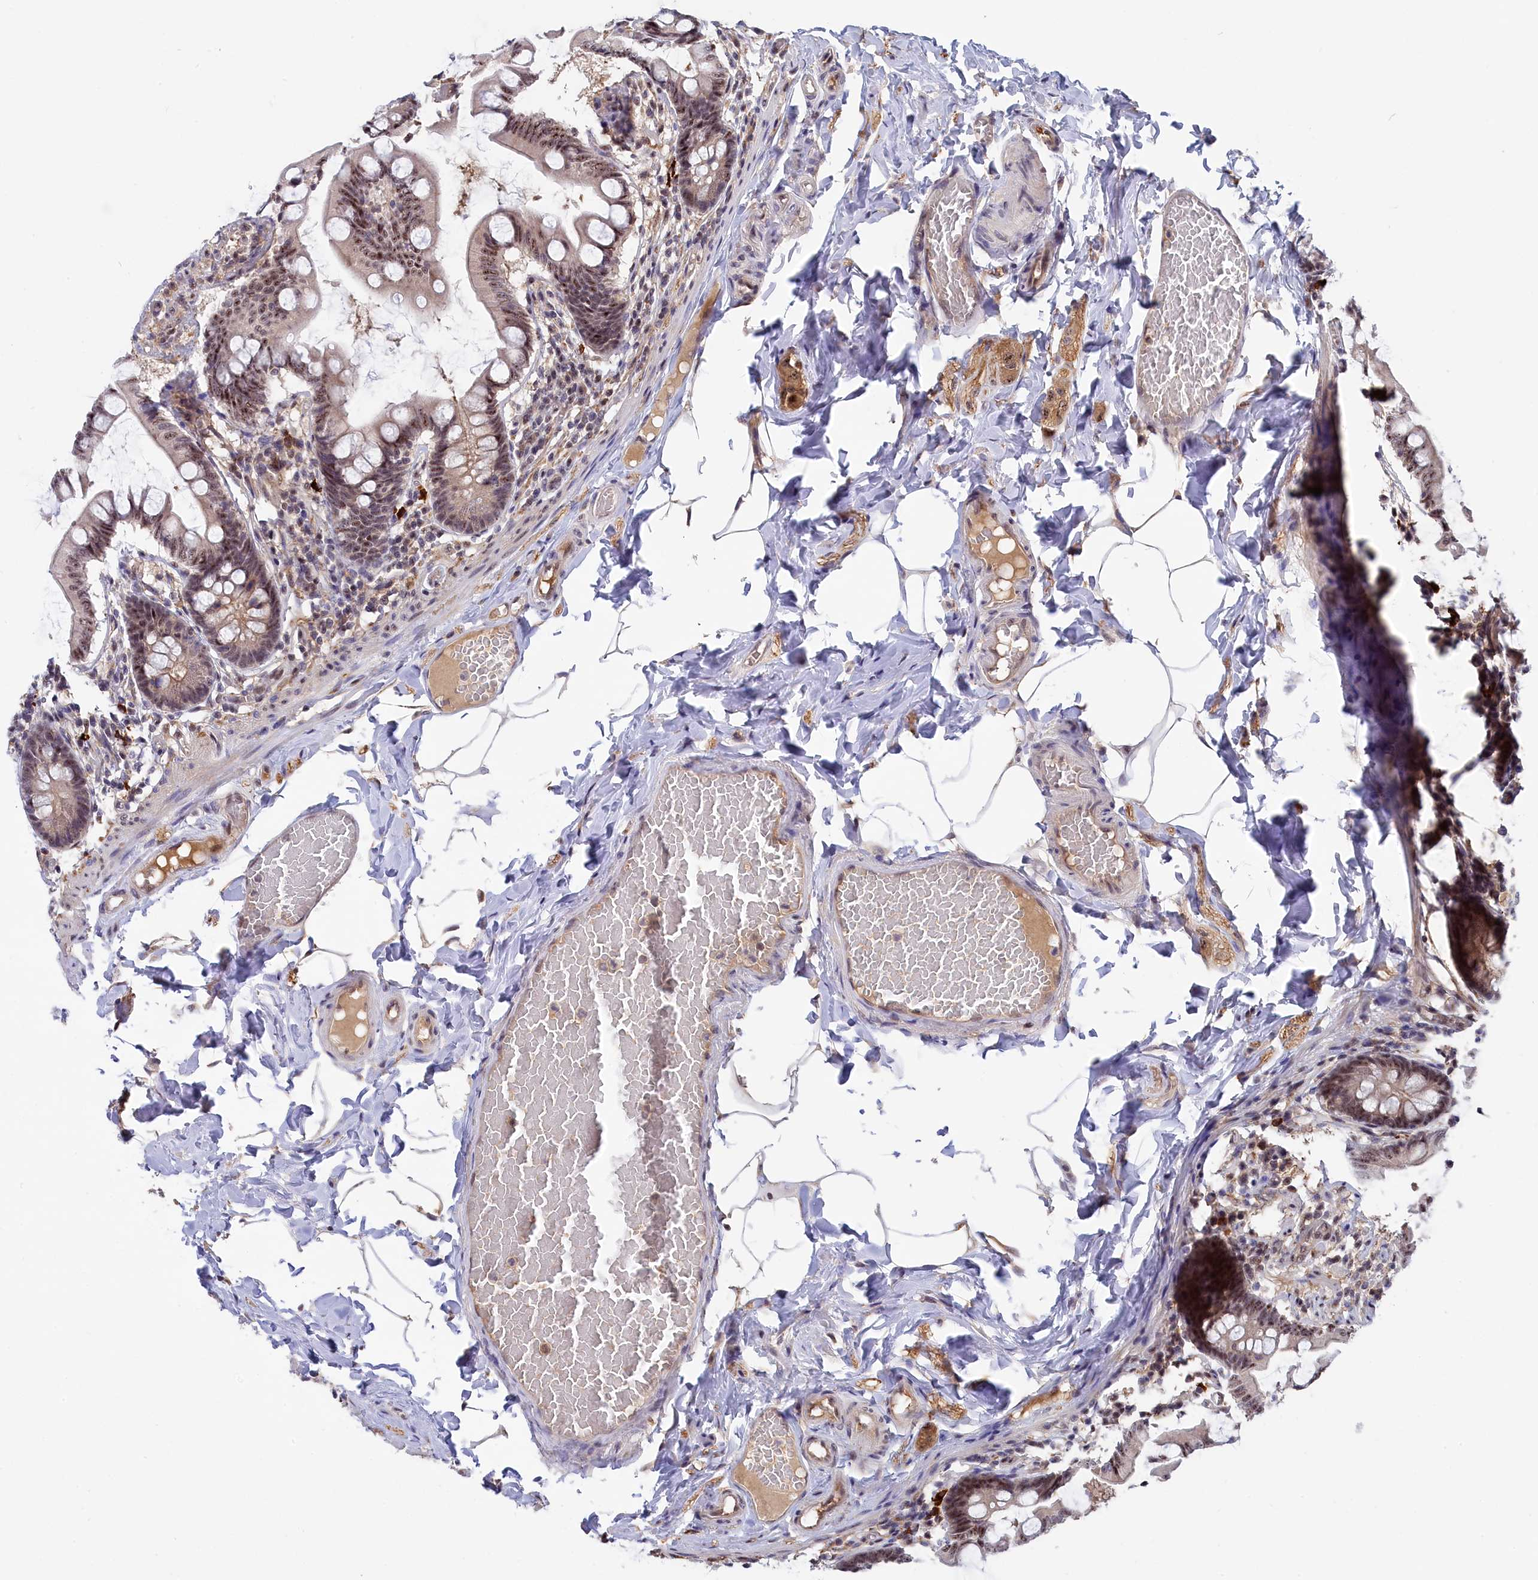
{"staining": {"intensity": "moderate", "quantity": ">75%", "location": "nuclear"}, "tissue": "small intestine", "cell_type": "Glandular cells", "image_type": "normal", "snomed": [{"axis": "morphology", "description": "Normal tissue, NOS"}, {"axis": "topography", "description": "Small intestine"}], "caption": "Brown immunohistochemical staining in benign small intestine displays moderate nuclear staining in approximately >75% of glandular cells.", "gene": "TAB1", "patient": {"sex": "male", "age": 41}}